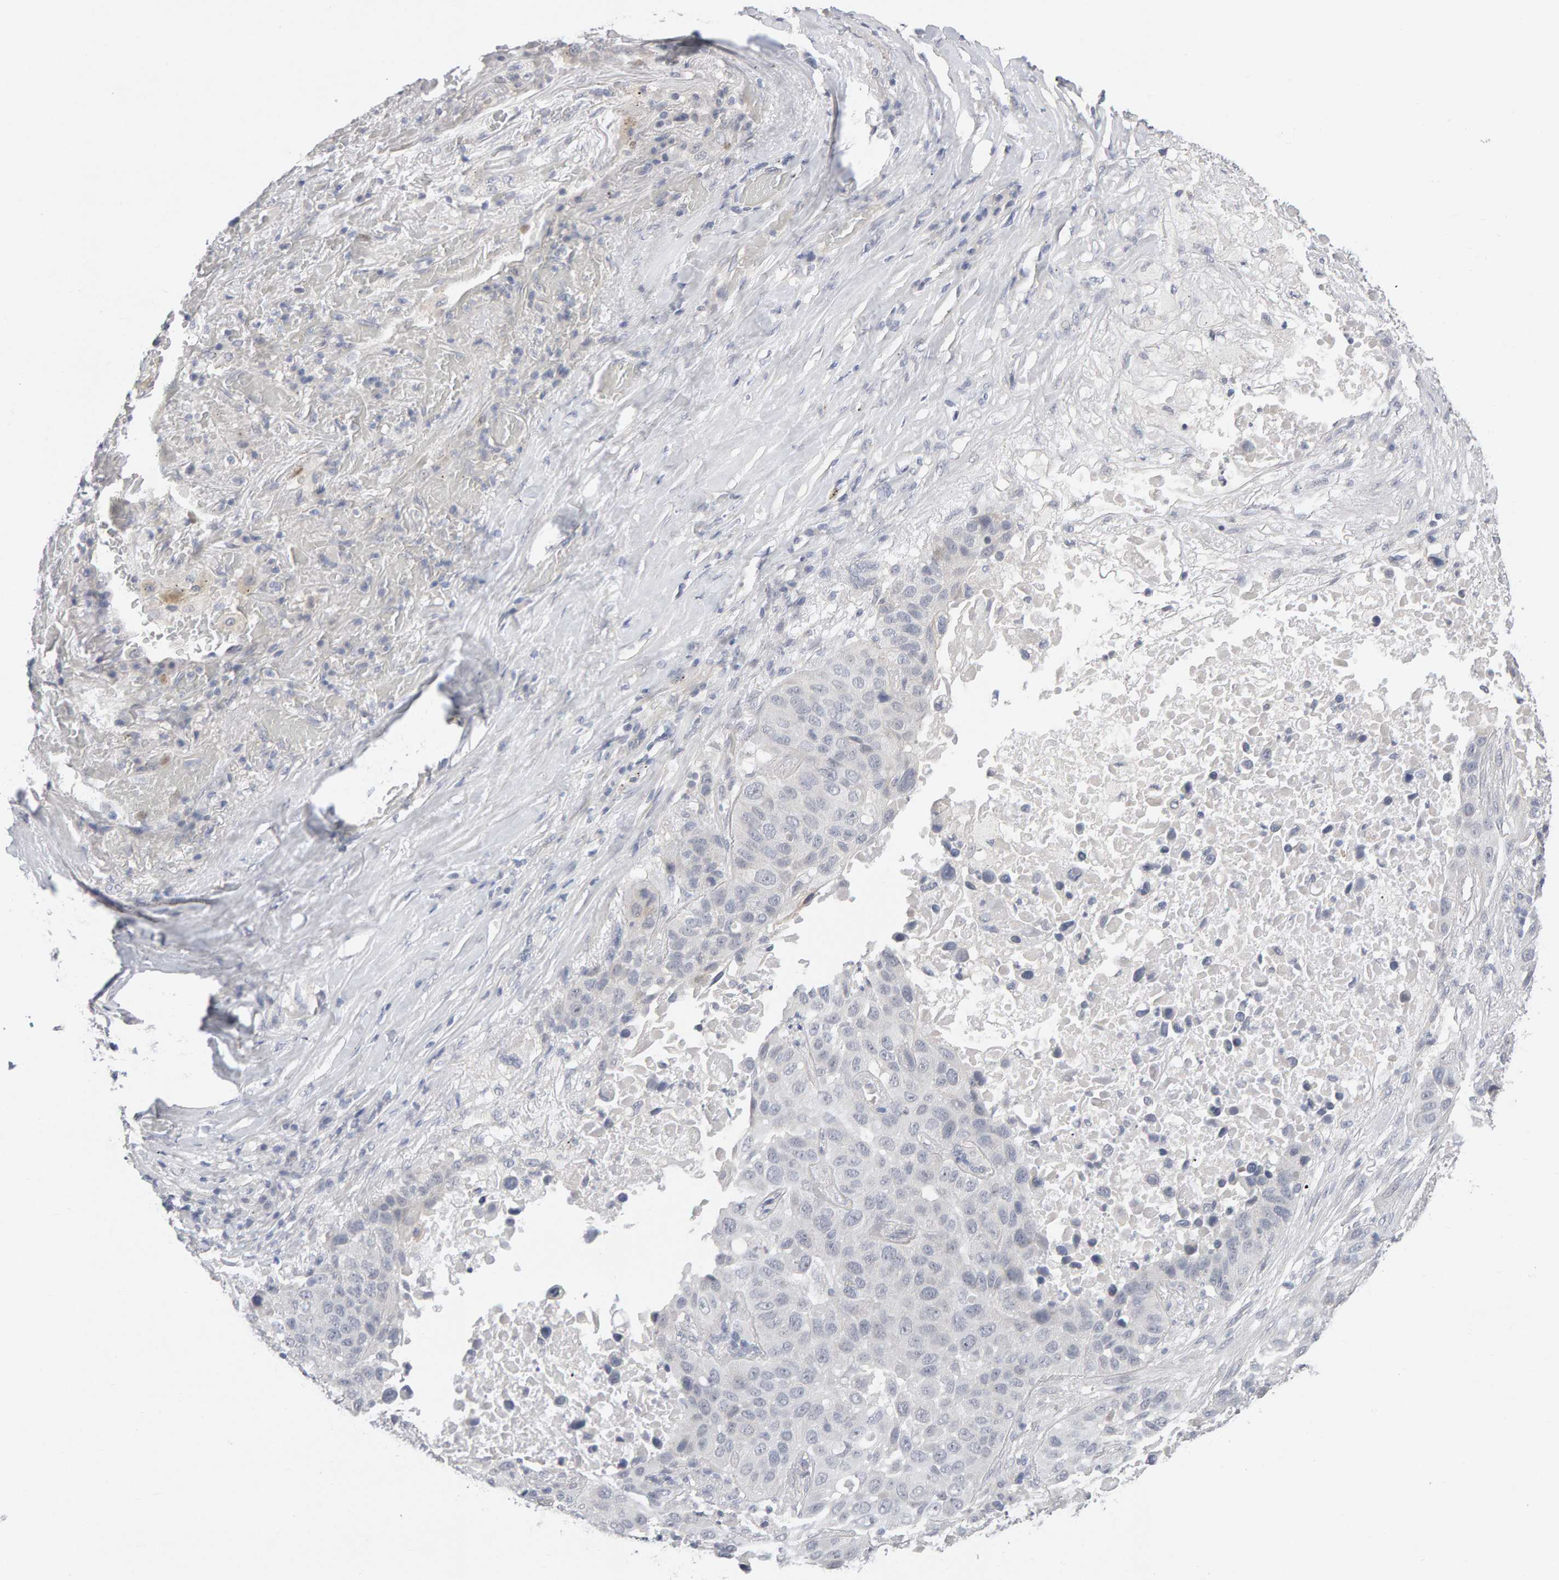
{"staining": {"intensity": "negative", "quantity": "none", "location": "none"}, "tissue": "lung cancer", "cell_type": "Tumor cells", "image_type": "cancer", "snomed": [{"axis": "morphology", "description": "Squamous cell carcinoma, NOS"}, {"axis": "topography", "description": "Lung"}], "caption": "This is a micrograph of immunohistochemistry staining of lung cancer (squamous cell carcinoma), which shows no staining in tumor cells.", "gene": "HNF4A", "patient": {"sex": "male", "age": 57}}